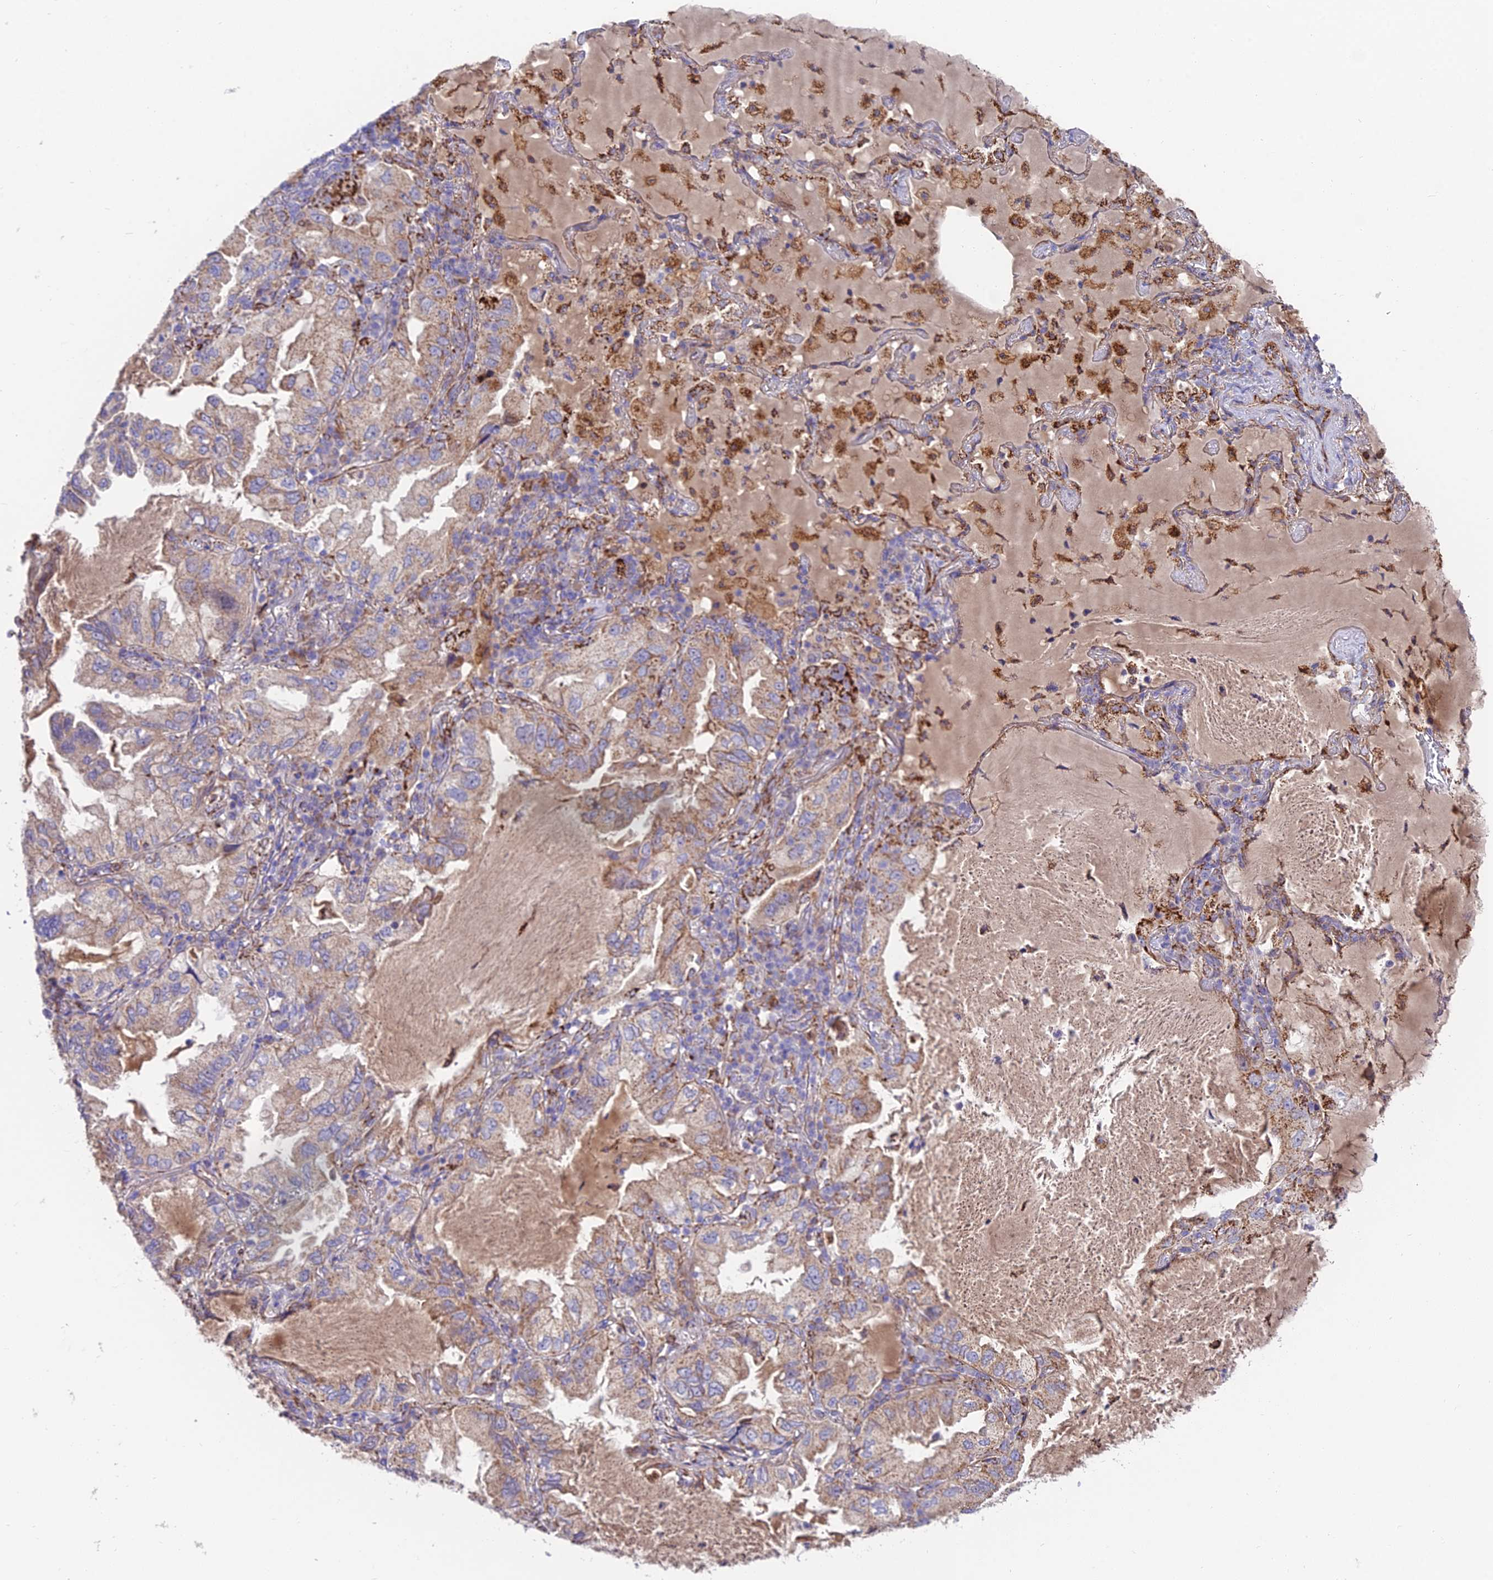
{"staining": {"intensity": "moderate", "quantity": "25%-75%", "location": "cytoplasmic/membranous"}, "tissue": "lung cancer", "cell_type": "Tumor cells", "image_type": "cancer", "snomed": [{"axis": "morphology", "description": "Adenocarcinoma, NOS"}, {"axis": "topography", "description": "Lung"}], "caption": "The histopathology image reveals staining of lung adenocarcinoma, revealing moderate cytoplasmic/membranous protein staining (brown color) within tumor cells. The staining was performed using DAB, with brown indicating positive protein expression. Nuclei are stained blue with hematoxylin.", "gene": "TIGD6", "patient": {"sex": "female", "age": 69}}